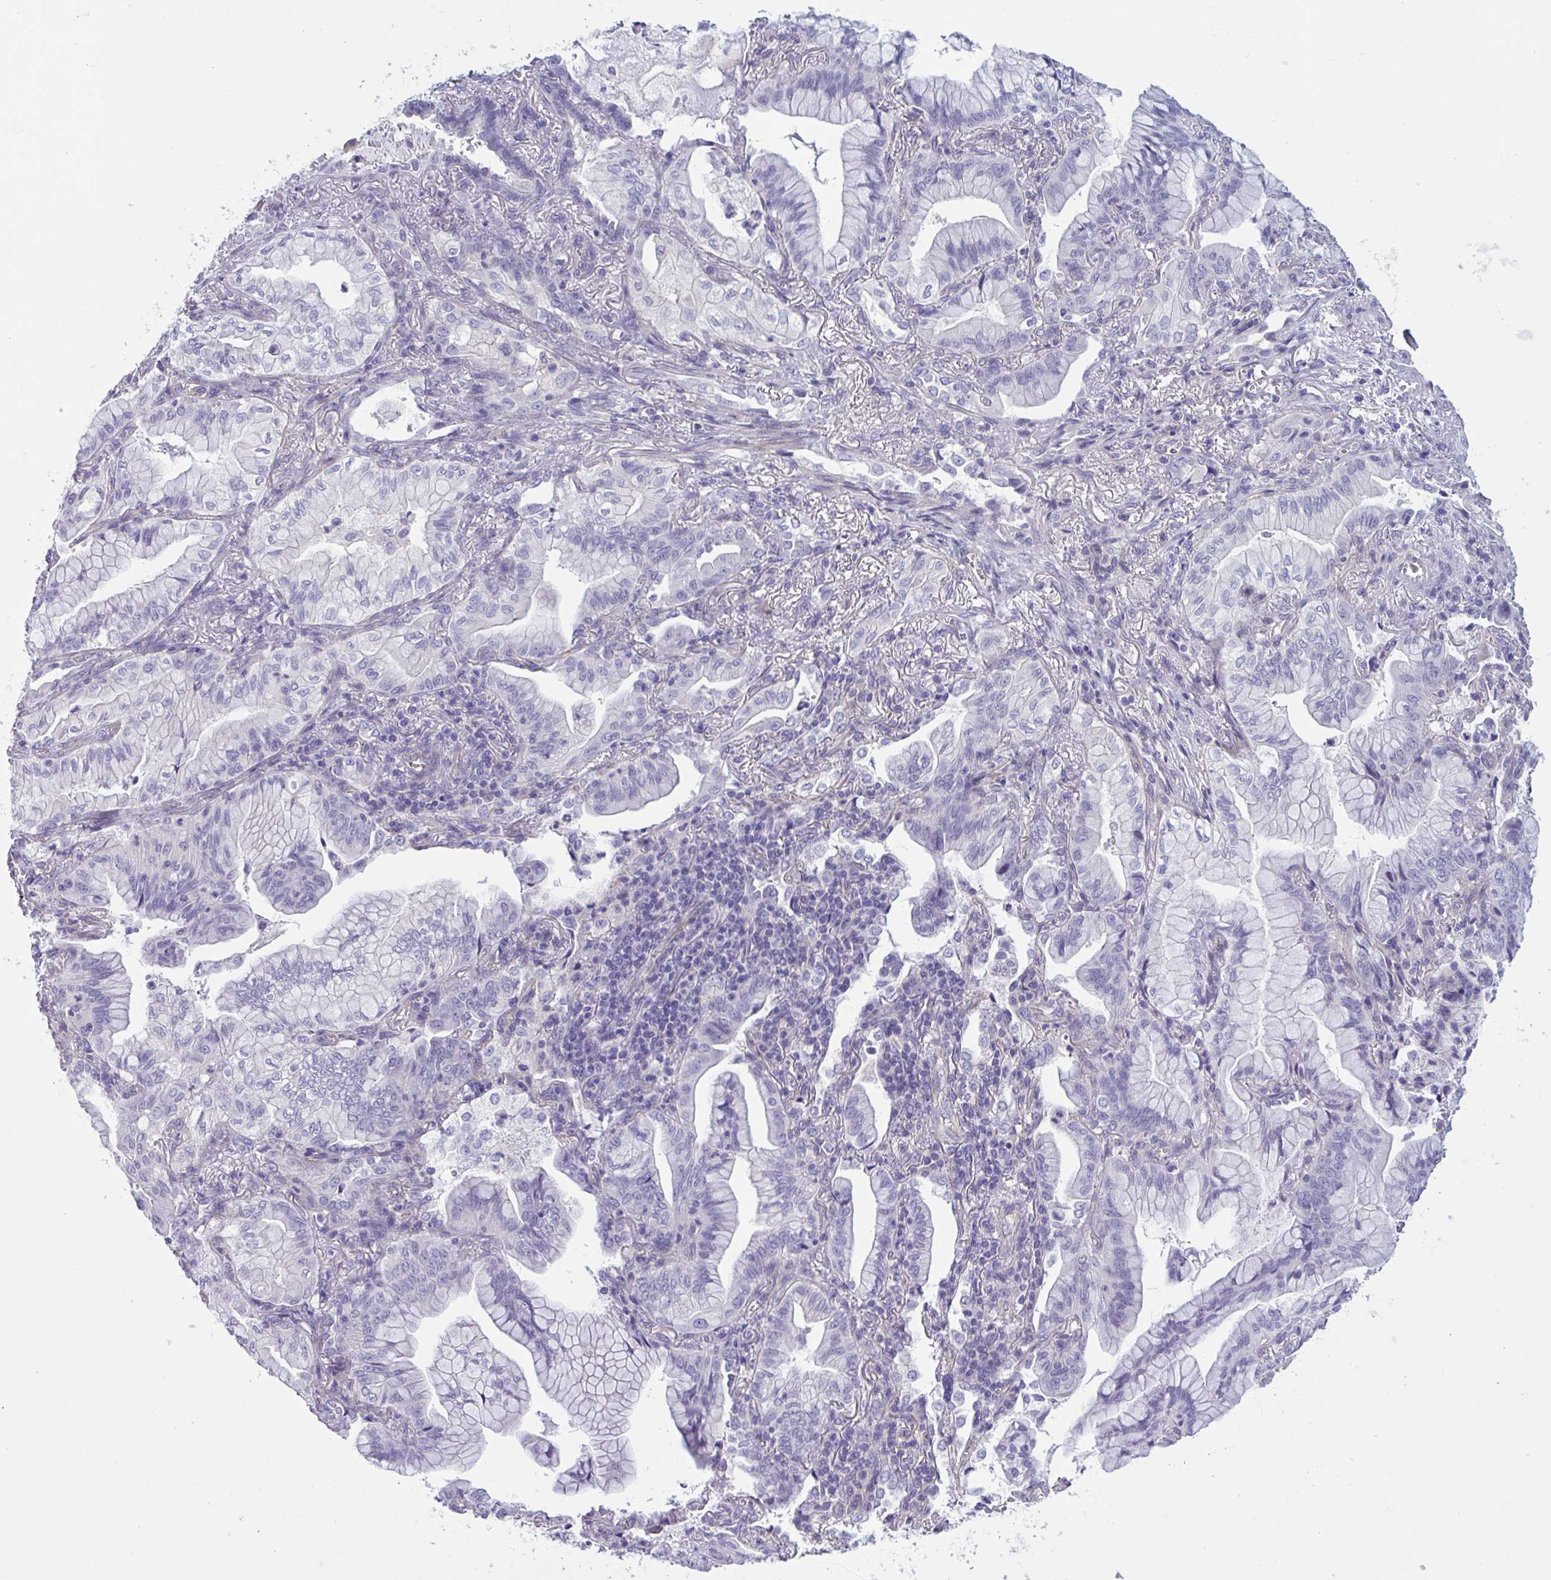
{"staining": {"intensity": "negative", "quantity": "none", "location": "none"}, "tissue": "lung cancer", "cell_type": "Tumor cells", "image_type": "cancer", "snomed": [{"axis": "morphology", "description": "Adenocarcinoma, NOS"}, {"axis": "topography", "description": "Lung"}], "caption": "Tumor cells are negative for brown protein staining in lung cancer. The staining was performed using DAB (3,3'-diaminobenzidine) to visualize the protein expression in brown, while the nuclei were stained in blue with hematoxylin (Magnification: 20x).", "gene": "TTC7B", "patient": {"sex": "male", "age": 77}}